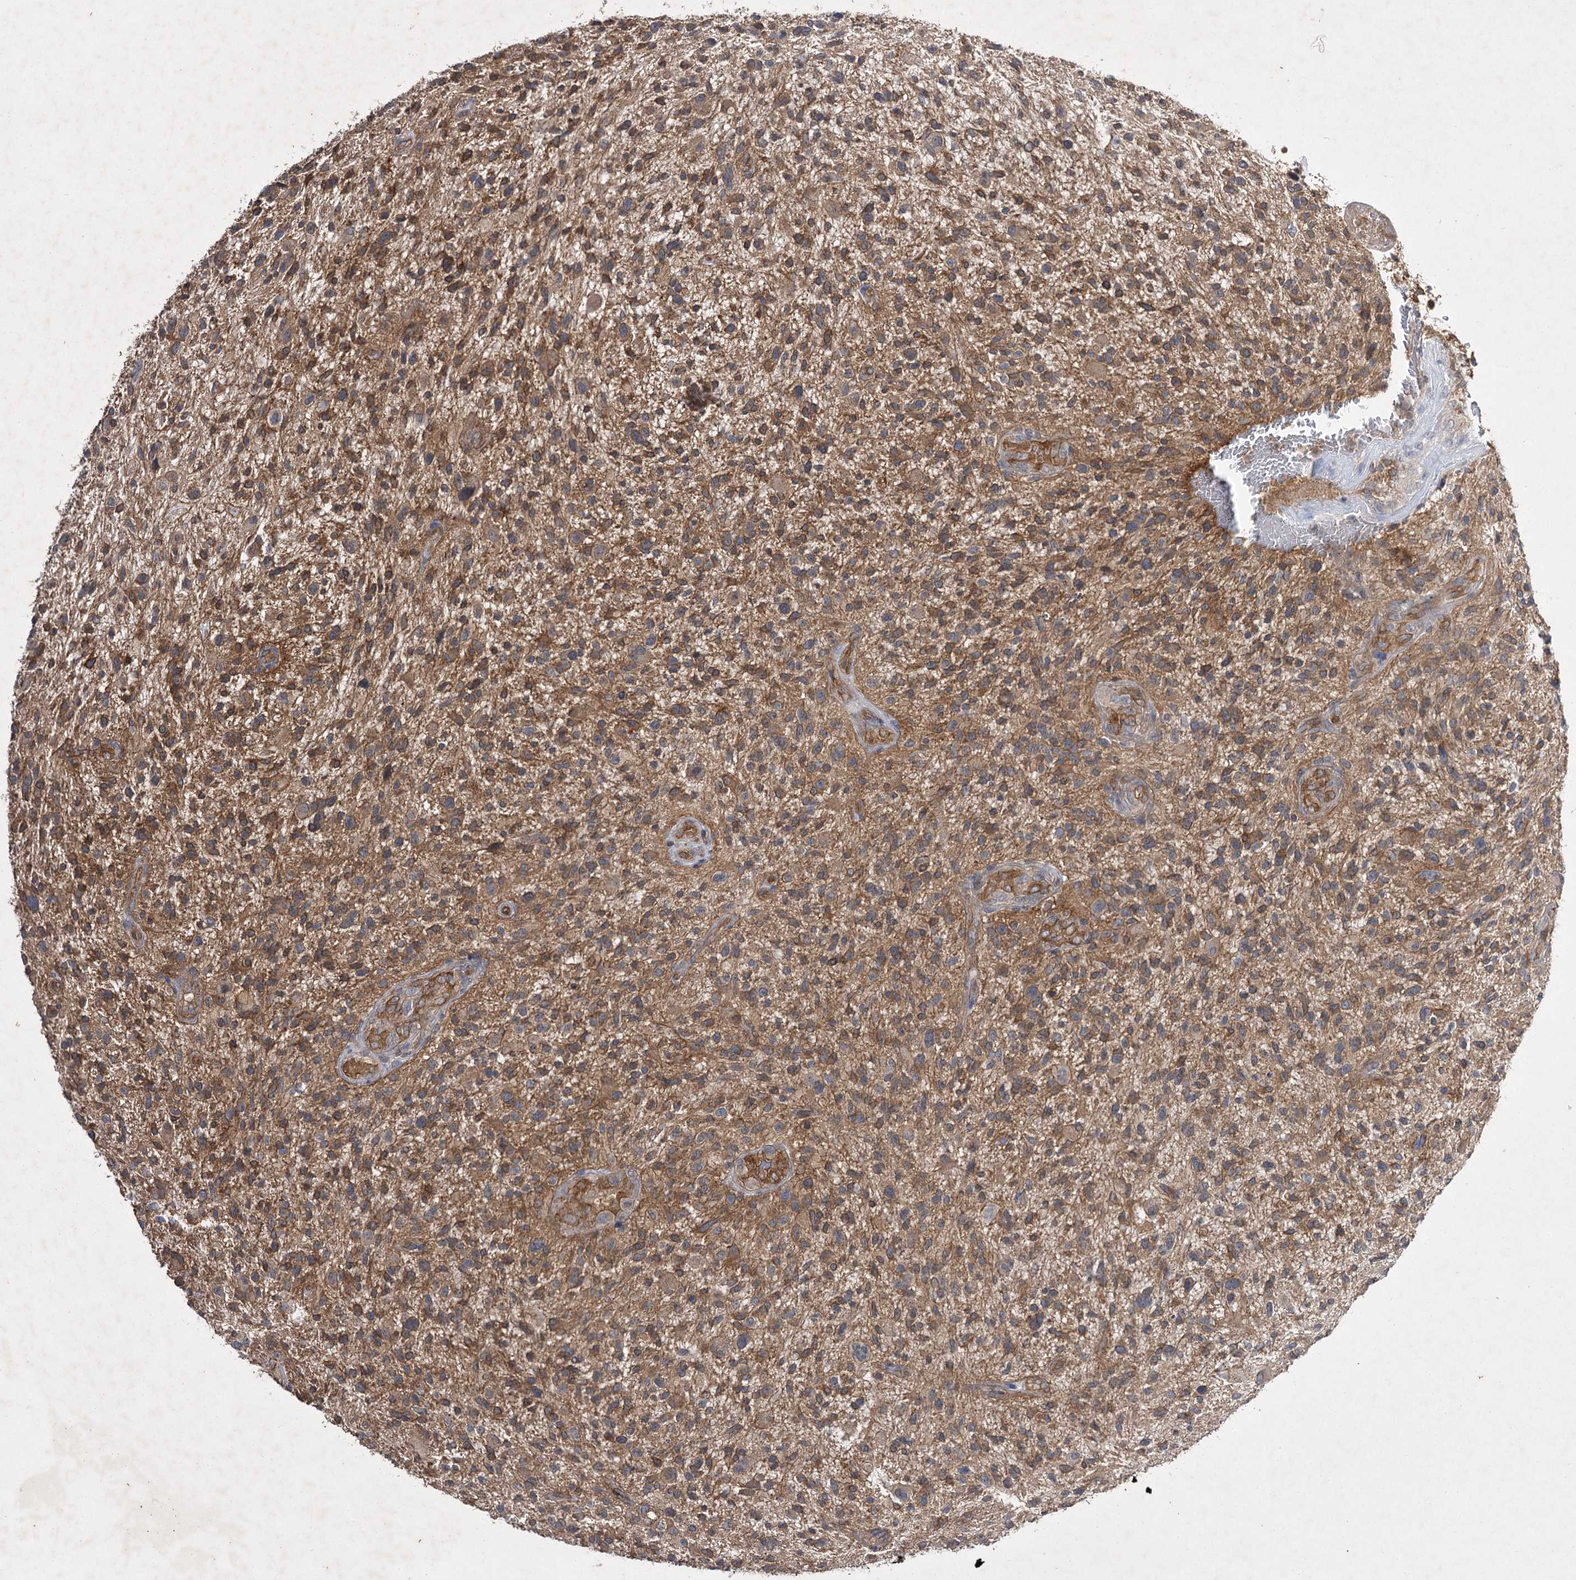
{"staining": {"intensity": "moderate", "quantity": ">75%", "location": "cytoplasmic/membranous"}, "tissue": "glioma", "cell_type": "Tumor cells", "image_type": "cancer", "snomed": [{"axis": "morphology", "description": "Glioma, malignant, High grade"}, {"axis": "topography", "description": "Brain"}], "caption": "Human malignant glioma (high-grade) stained with a protein marker demonstrates moderate staining in tumor cells.", "gene": "BCR", "patient": {"sex": "male", "age": 47}}